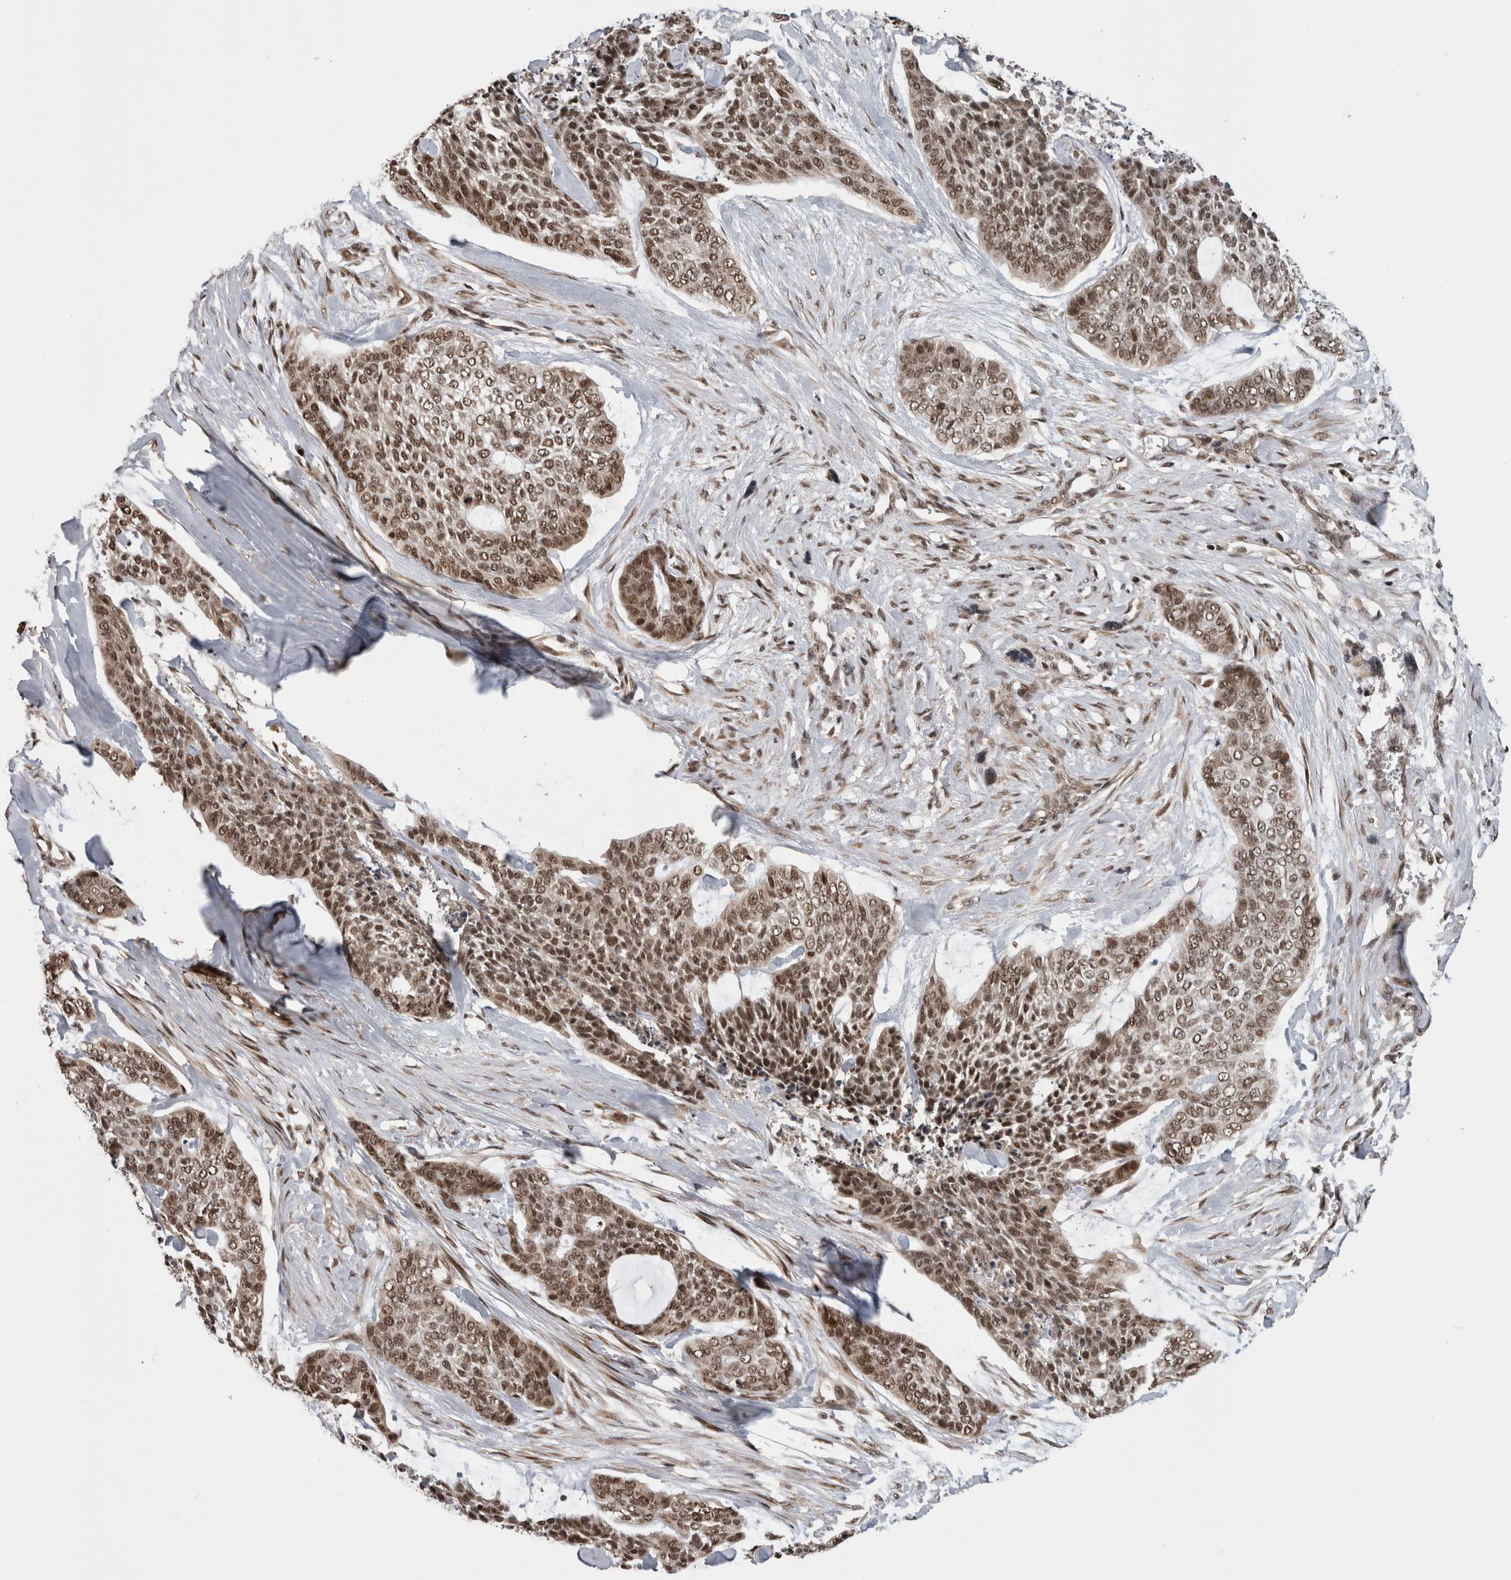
{"staining": {"intensity": "moderate", "quantity": ">75%", "location": "nuclear"}, "tissue": "skin cancer", "cell_type": "Tumor cells", "image_type": "cancer", "snomed": [{"axis": "morphology", "description": "Basal cell carcinoma"}, {"axis": "topography", "description": "Skin"}], "caption": "Immunohistochemical staining of human basal cell carcinoma (skin) shows medium levels of moderate nuclear expression in about >75% of tumor cells.", "gene": "CPSF2", "patient": {"sex": "female", "age": 64}}